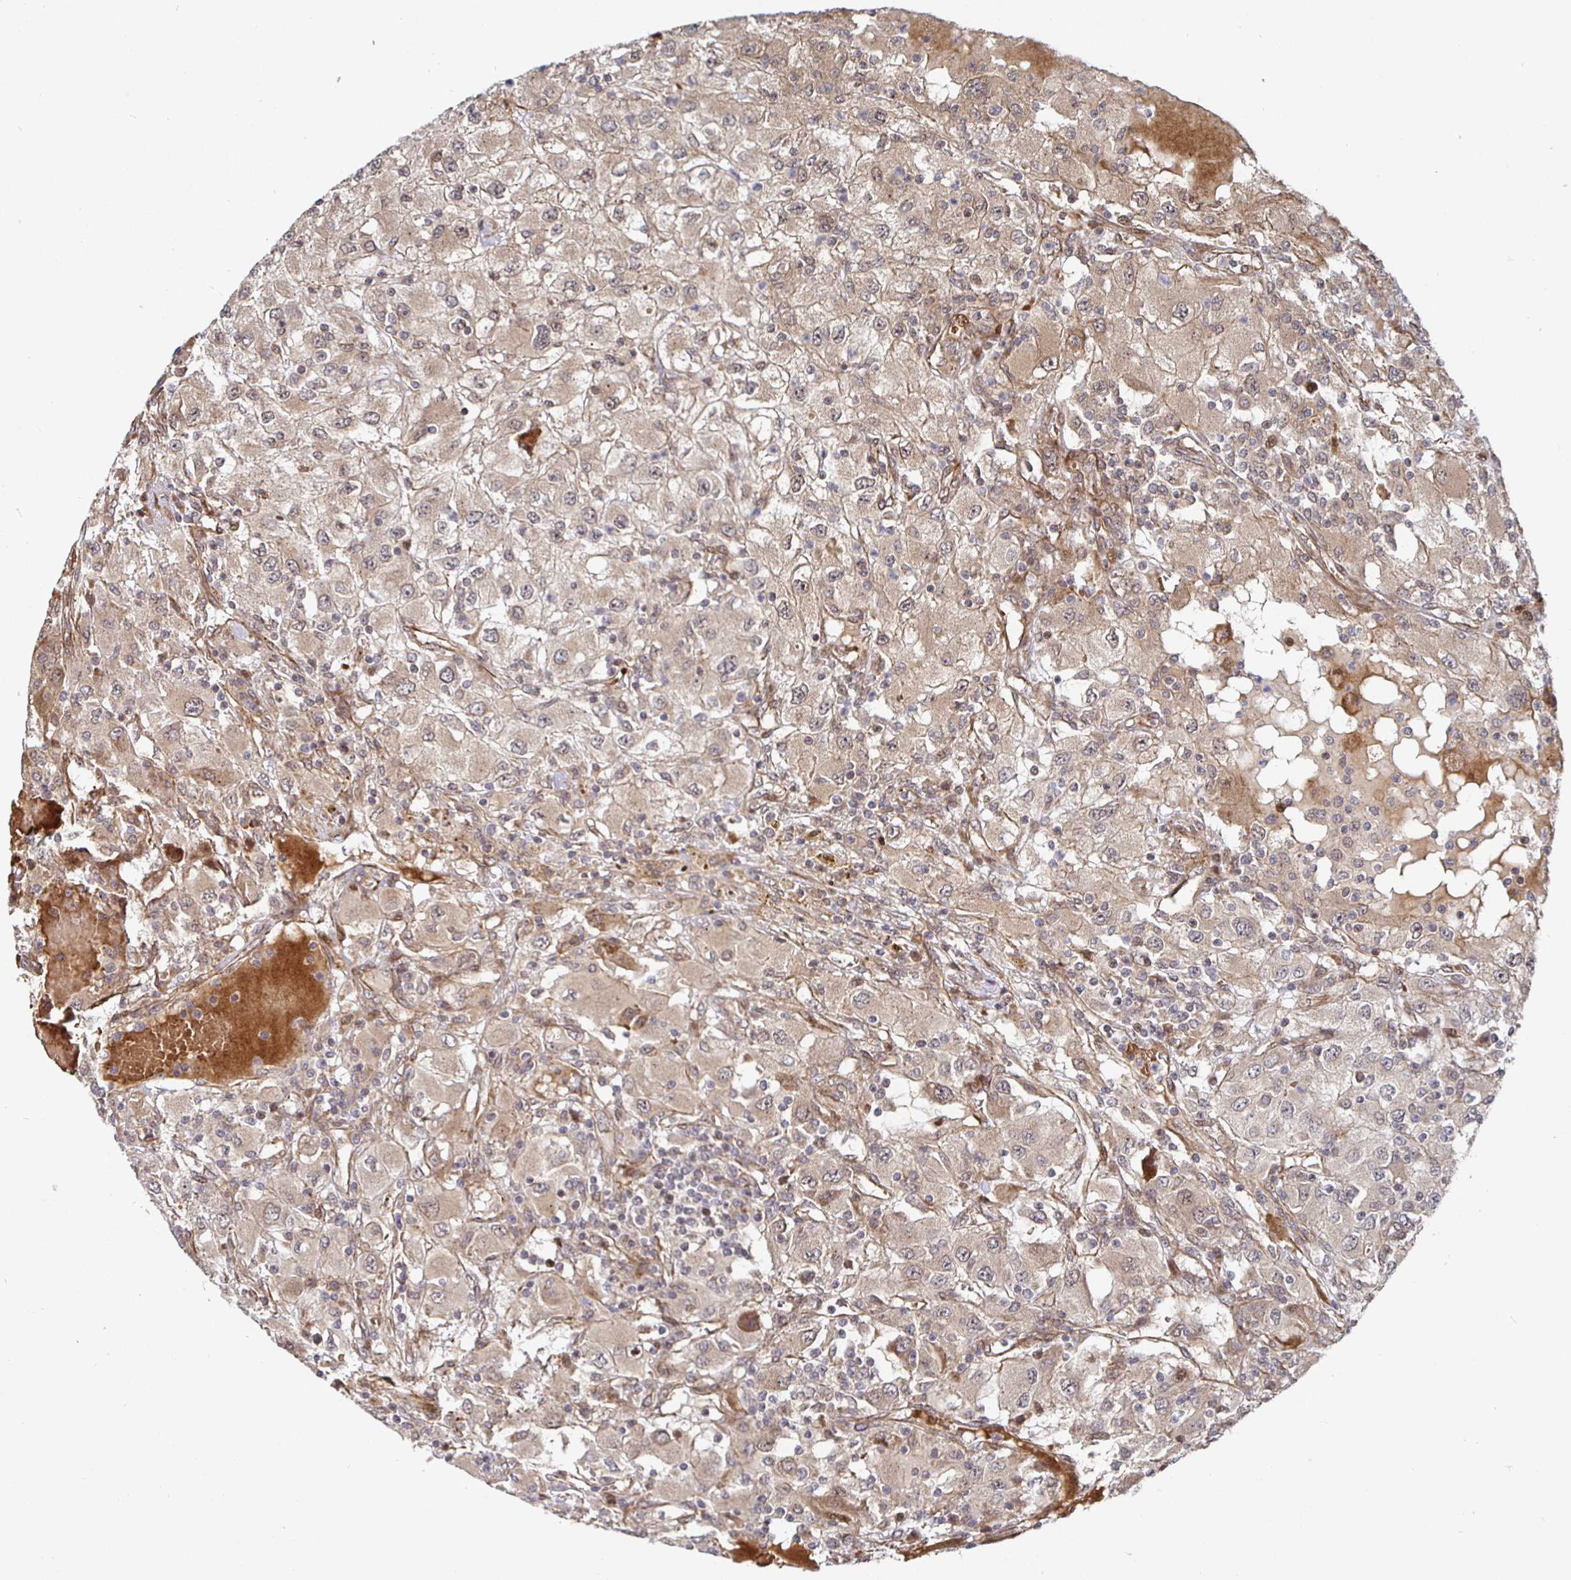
{"staining": {"intensity": "weak", "quantity": "25%-75%", "location": "cytoplasmic/membranous"}, "tissue": "renal cancer", "cell_type": "Tumor cells", "image_type": "cancer", "snomed": [{"axis": "morphology", "description": "Adenocarcinoma, NOS"}, {"axis": "topography", "description": "Kidney"}], "caption": "Renal adenocarcinoma stained with a protein marker demonstrates weak staining in tumor cells.", "gene": "TBKBP1", "patient": {"sex": "female", "age": 67}}